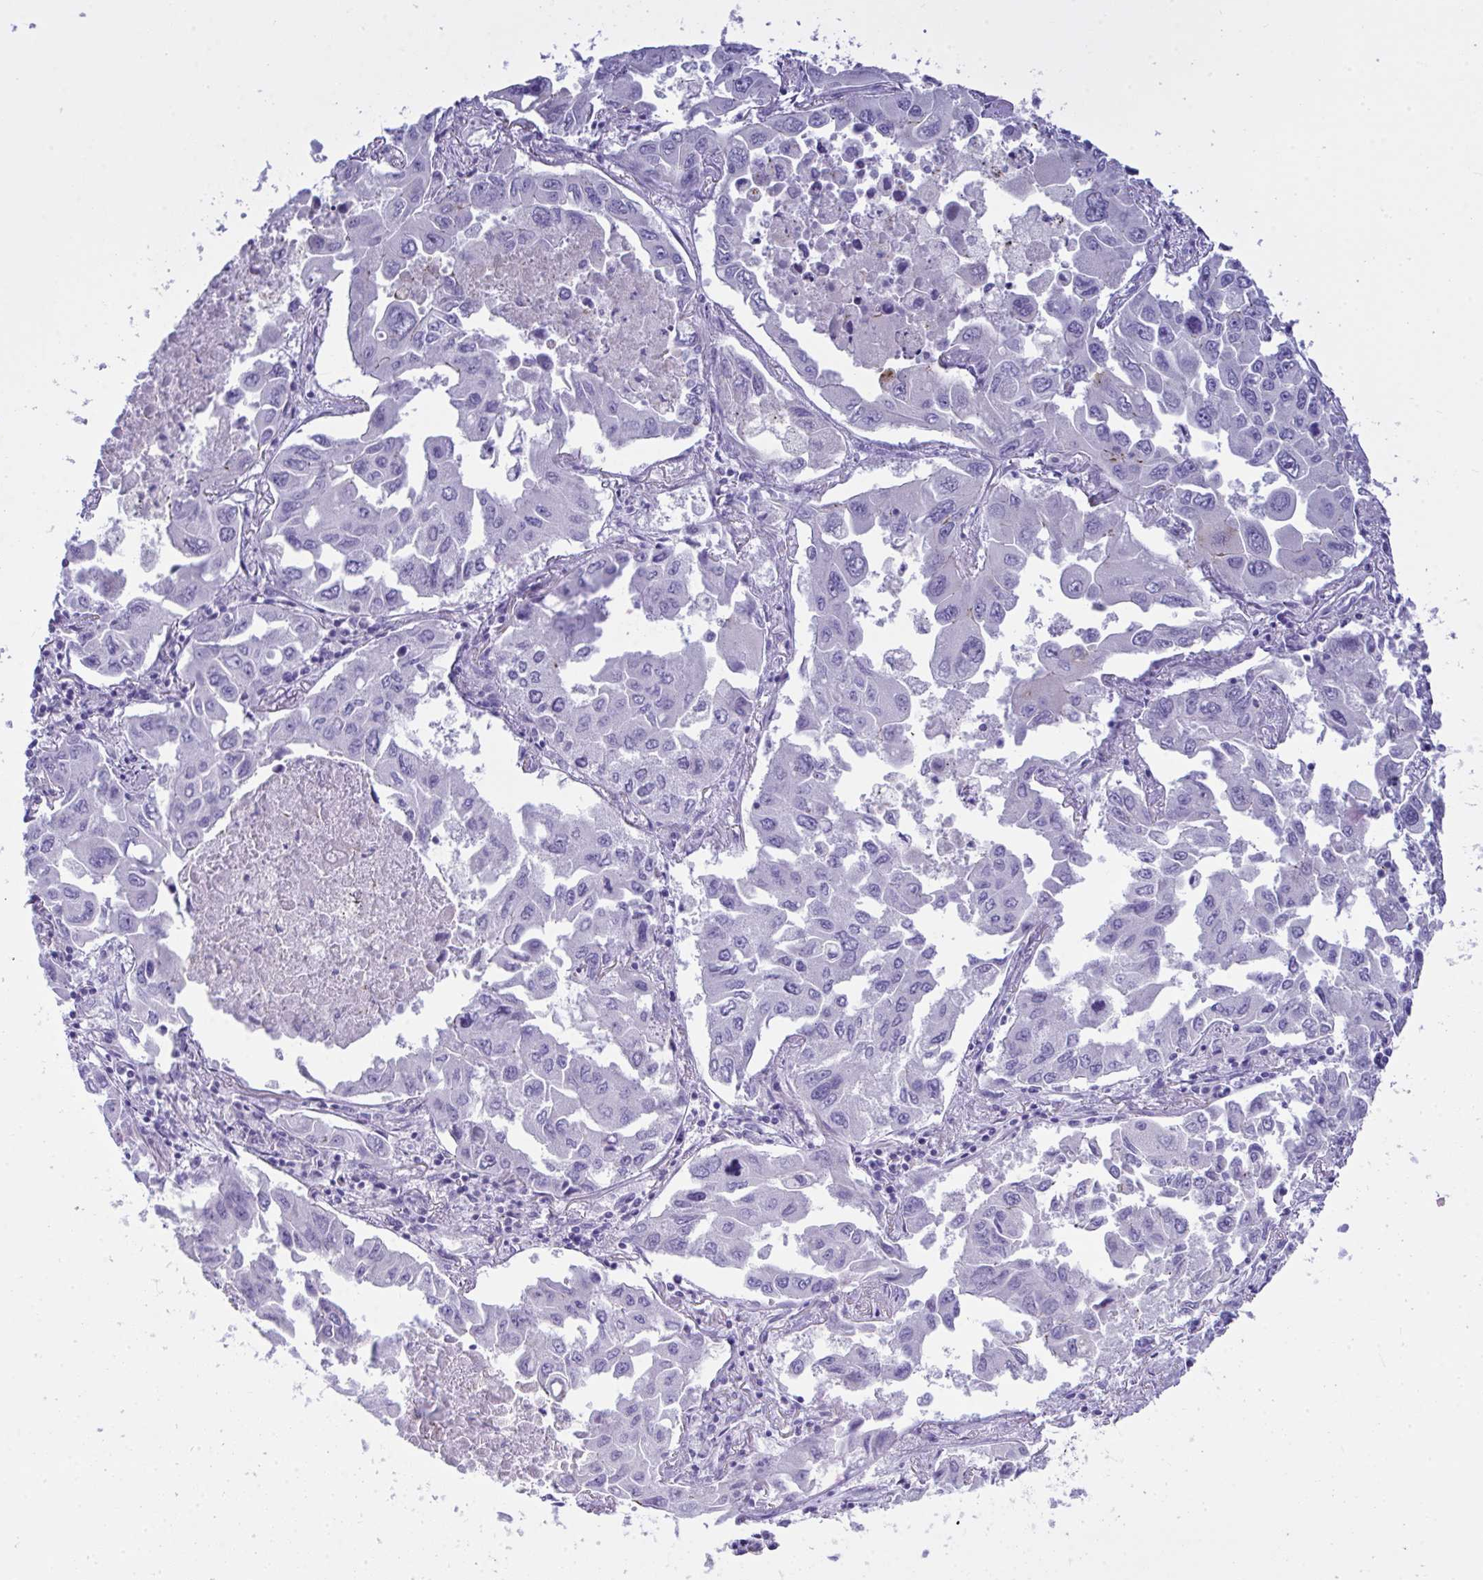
{"staining": {"intensity": "negative", "quantity": "none", "location": "none"}, "tissue": "lung cancer", "cell_type": "Tumor cells", "image_type": "cancer", "snomed": [{"axis": "morphology", "description": "Adenocarcinoma, NOS"}, {"axis": "topography", "description": "Lung"}], "caption": "IHC histopathology image of neoplastic tissue: adenocarcinoma (lung) stained with DAB exhibits no significant protein positivity in tumor cells. (DAB IHC with hematoxylin counter stain).", "gene": "GLB1L2", "patient": {"sex": "male", "age": 64}}